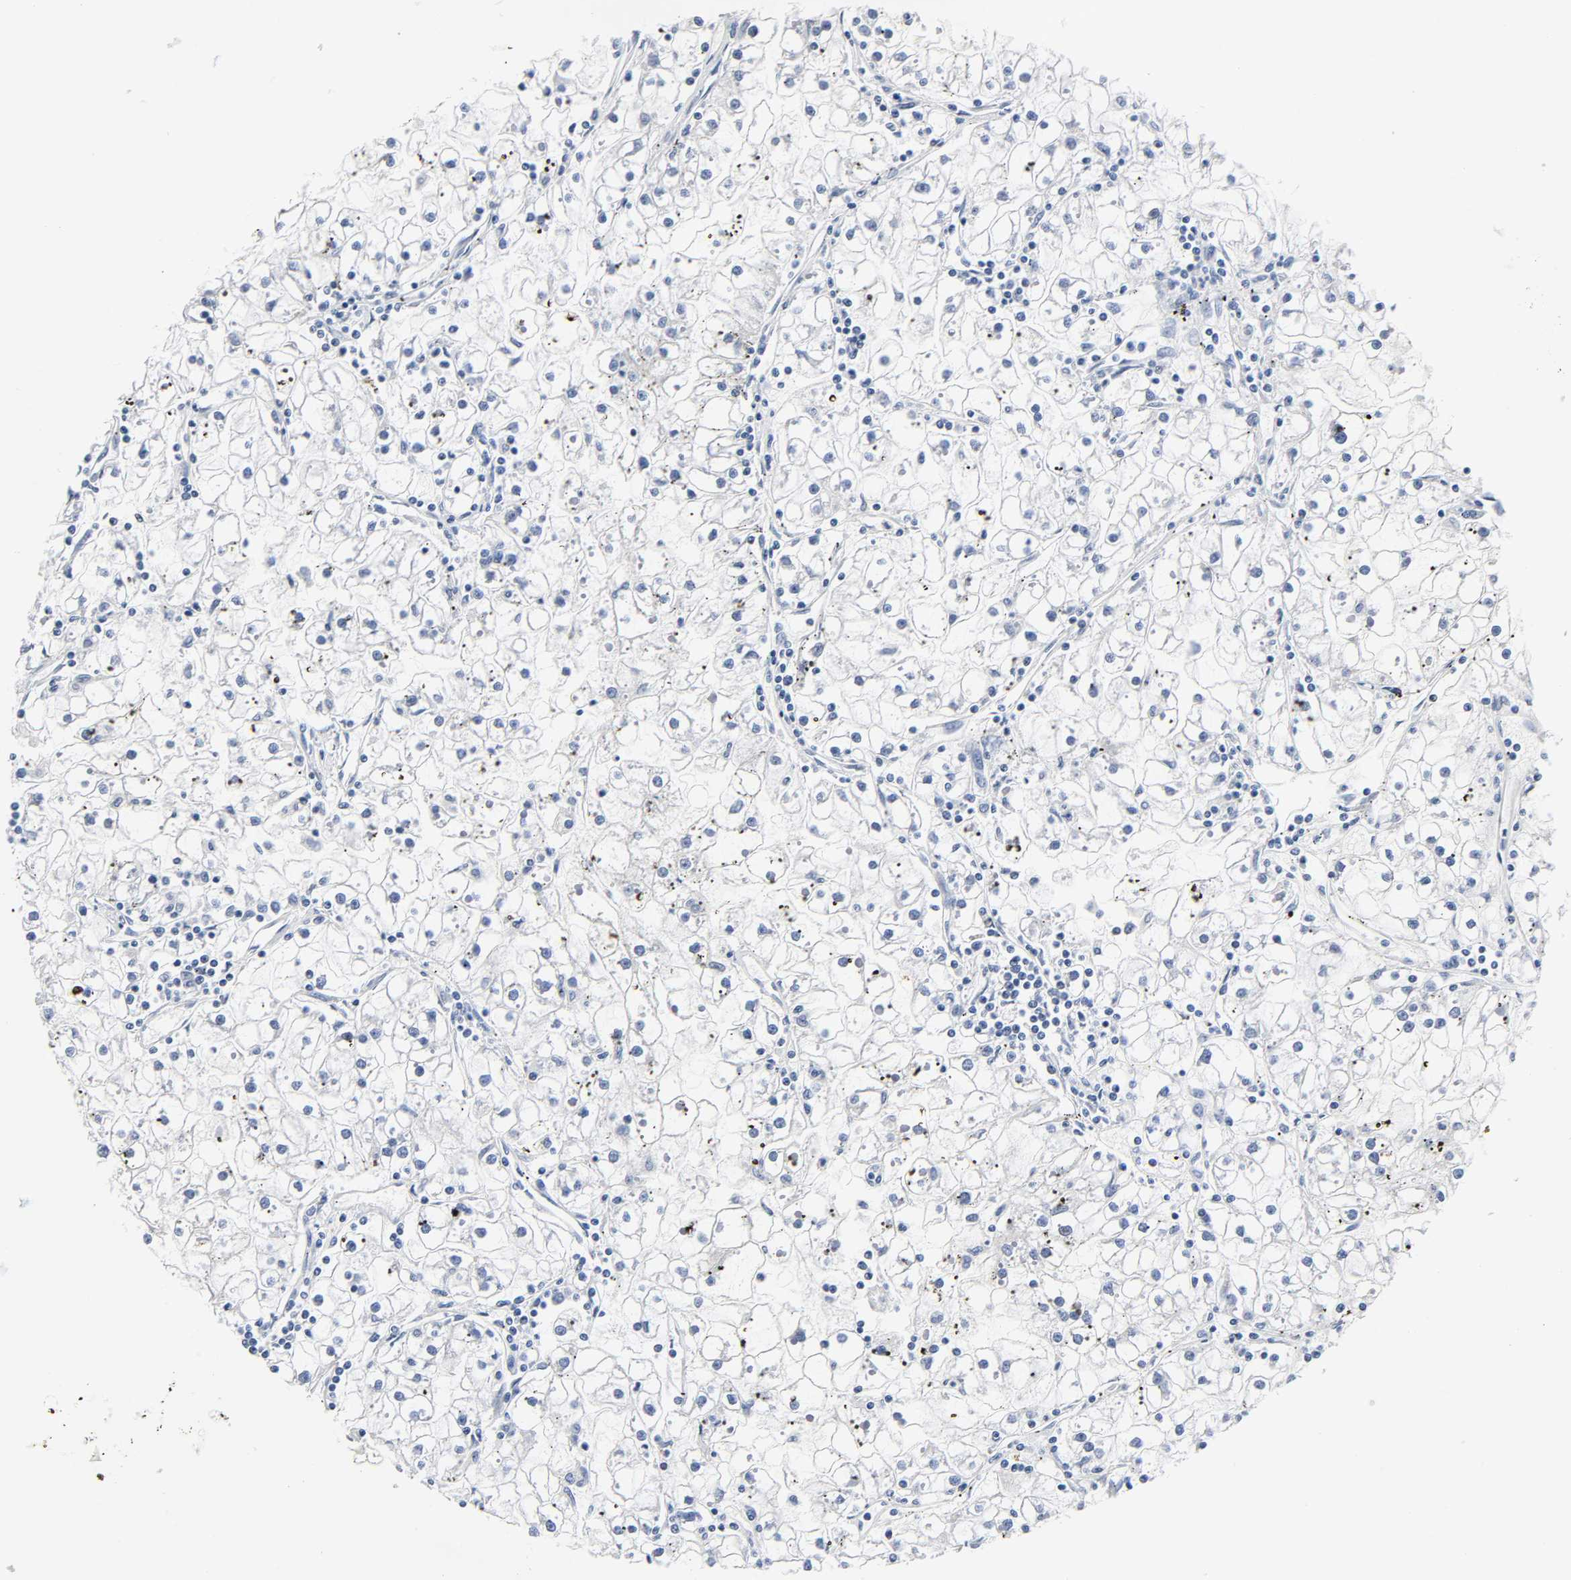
{"staining": {"intensity": "negative", "quantity": "none", "location": "none"}, "tissue": "renal cancer", "cell_type": "Tumor cells", "image_type": "cancer", "snomed": [{"axis": "morphology", "description": "Adenocarcinoma, NOS"}, {"axis": "topography", "description": "Kidney"}], "caption": "Protein analysis of renal adenocarcinoma demonstrates no significant expression in tumor cells.", "gene": "WEE1", "patient": {"sex": "male", "age": 56}}